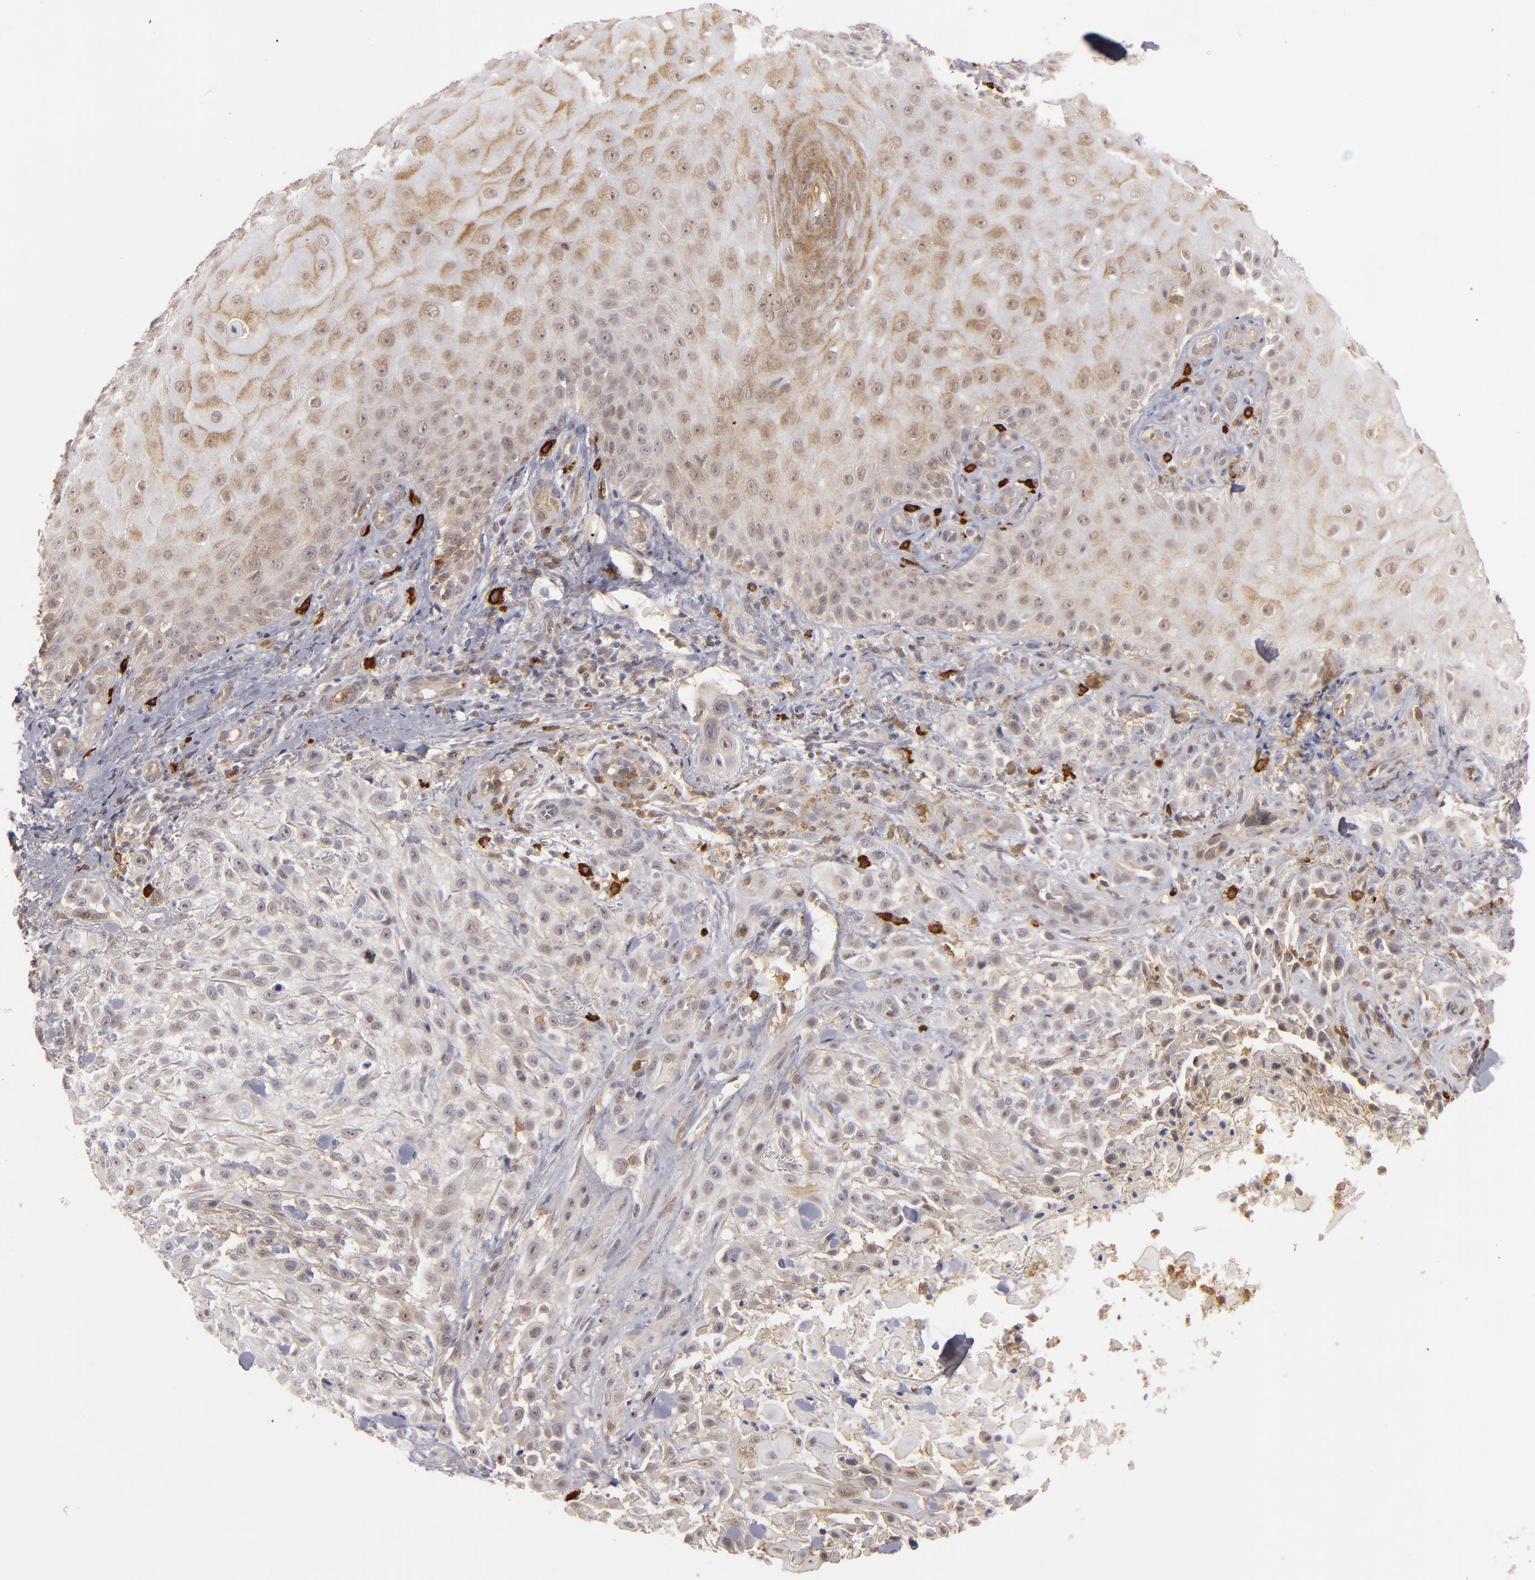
{"staining": {"intensity": "weak", "quantity": "25%-75%", "location": "cytoplasmic/membranous,nuclear"}, "tissue": "skin cancer", "cell_type": "Tumor cells", "image_type": "cancer", "snomed": [{"axis": "morphology", "description": "Squamous cell carcinoma, NOS"}, {"axis": "topography", "description": "Skin"}], "caption": "Immunohistochemical staining of skin cancer shows low levels of weak cytoplasmic/membranous and nuclear staining in approximately 25%-75% of tumor cells. (Stains: DAB in brown, nuclei in blue, Microscopy: brightfield microscopy at high magnification).", "gene": "STX3", "patient": {"sex": "female", "age": 42}}